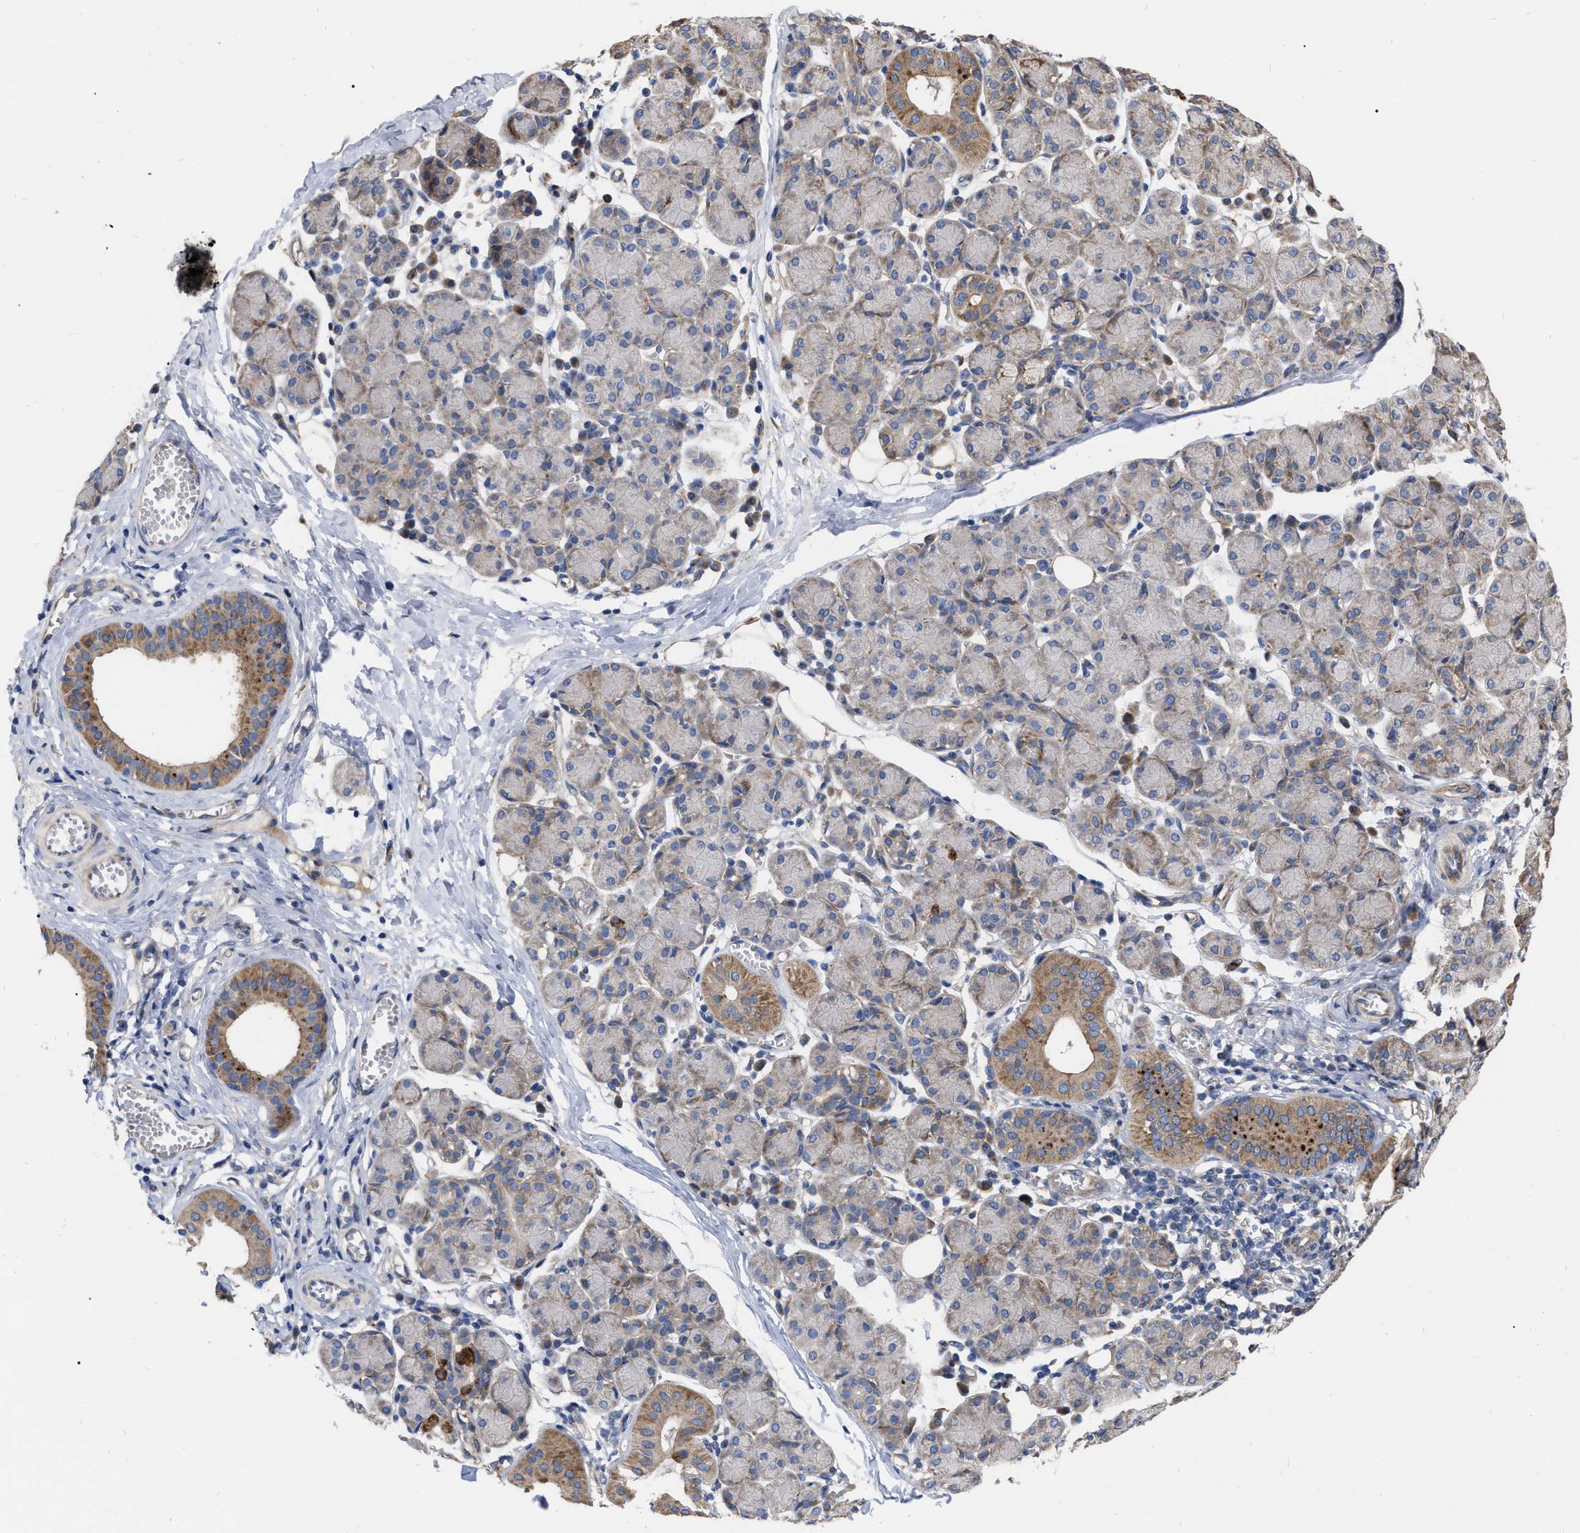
{"staining": {"intensity": "moderate", "quantity": "<25%", "location": "cytoplasmic/membranous"}, "tissue": "salivary gland", "cell_type": "Glandular cells", "image_type": "normal", "snomed": [{"axis": "morphology", "description": "Normal tissue, NOS"}, {"axis": "morphology", "description": "Inflammation, NOS"}, {"axis": "topography", "description": "Lymph node"}, {"axis": "topography", "description": "Salivary gland"}], "caption": "IHC image of normal salivary gland: human salivary gland stained using IHC exhibits low levels of moderate protein expression localized specifically in the cytoplasmic/membranous of glandular cells, appearing as a cytoplasmic/membranous brown color.", "gene": "MLST8", "patient": {"sex": "male", "age": 3}}